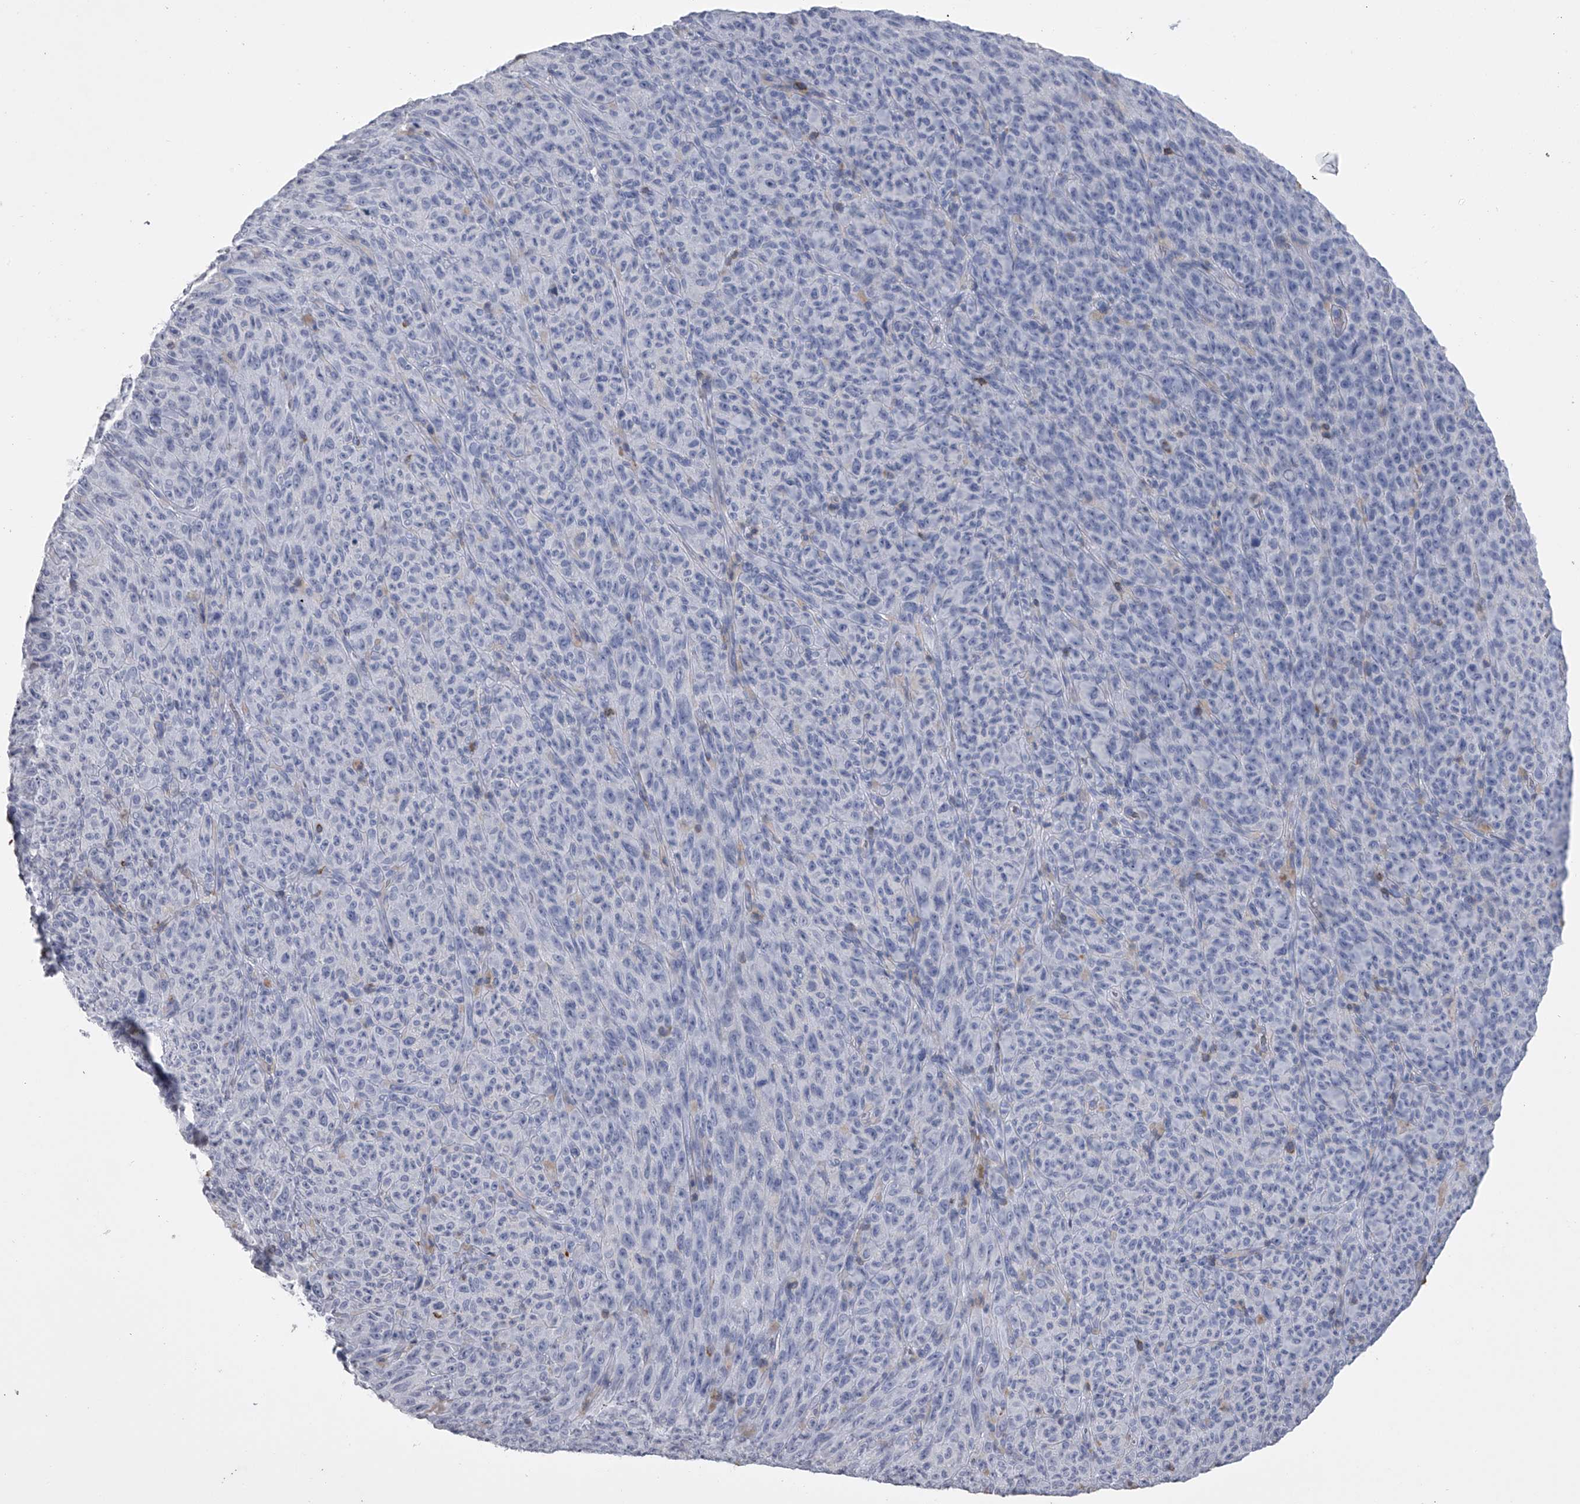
{"staining": {"intensity": "negative", "quantity": "none", "location": "none"}, "tissue": "melanoma", "cell_type": "Tumor cells", "image_type": "cancer", "snomed": [{"axis": "morphology", "description": "Malignant melanoma, NOS"}, {"axis": "topography", "description": "Skin"}], "caption": "Immunohistochemistry of melanoma displays no staining in tumor cells. (Brightfield microscopy of DAB (3,3'-diaminobenzidine) immunohistochemistry (IHC) at high magnification).", "gene": "TASP1", "patient": {"sex": "female", "age": 82}}